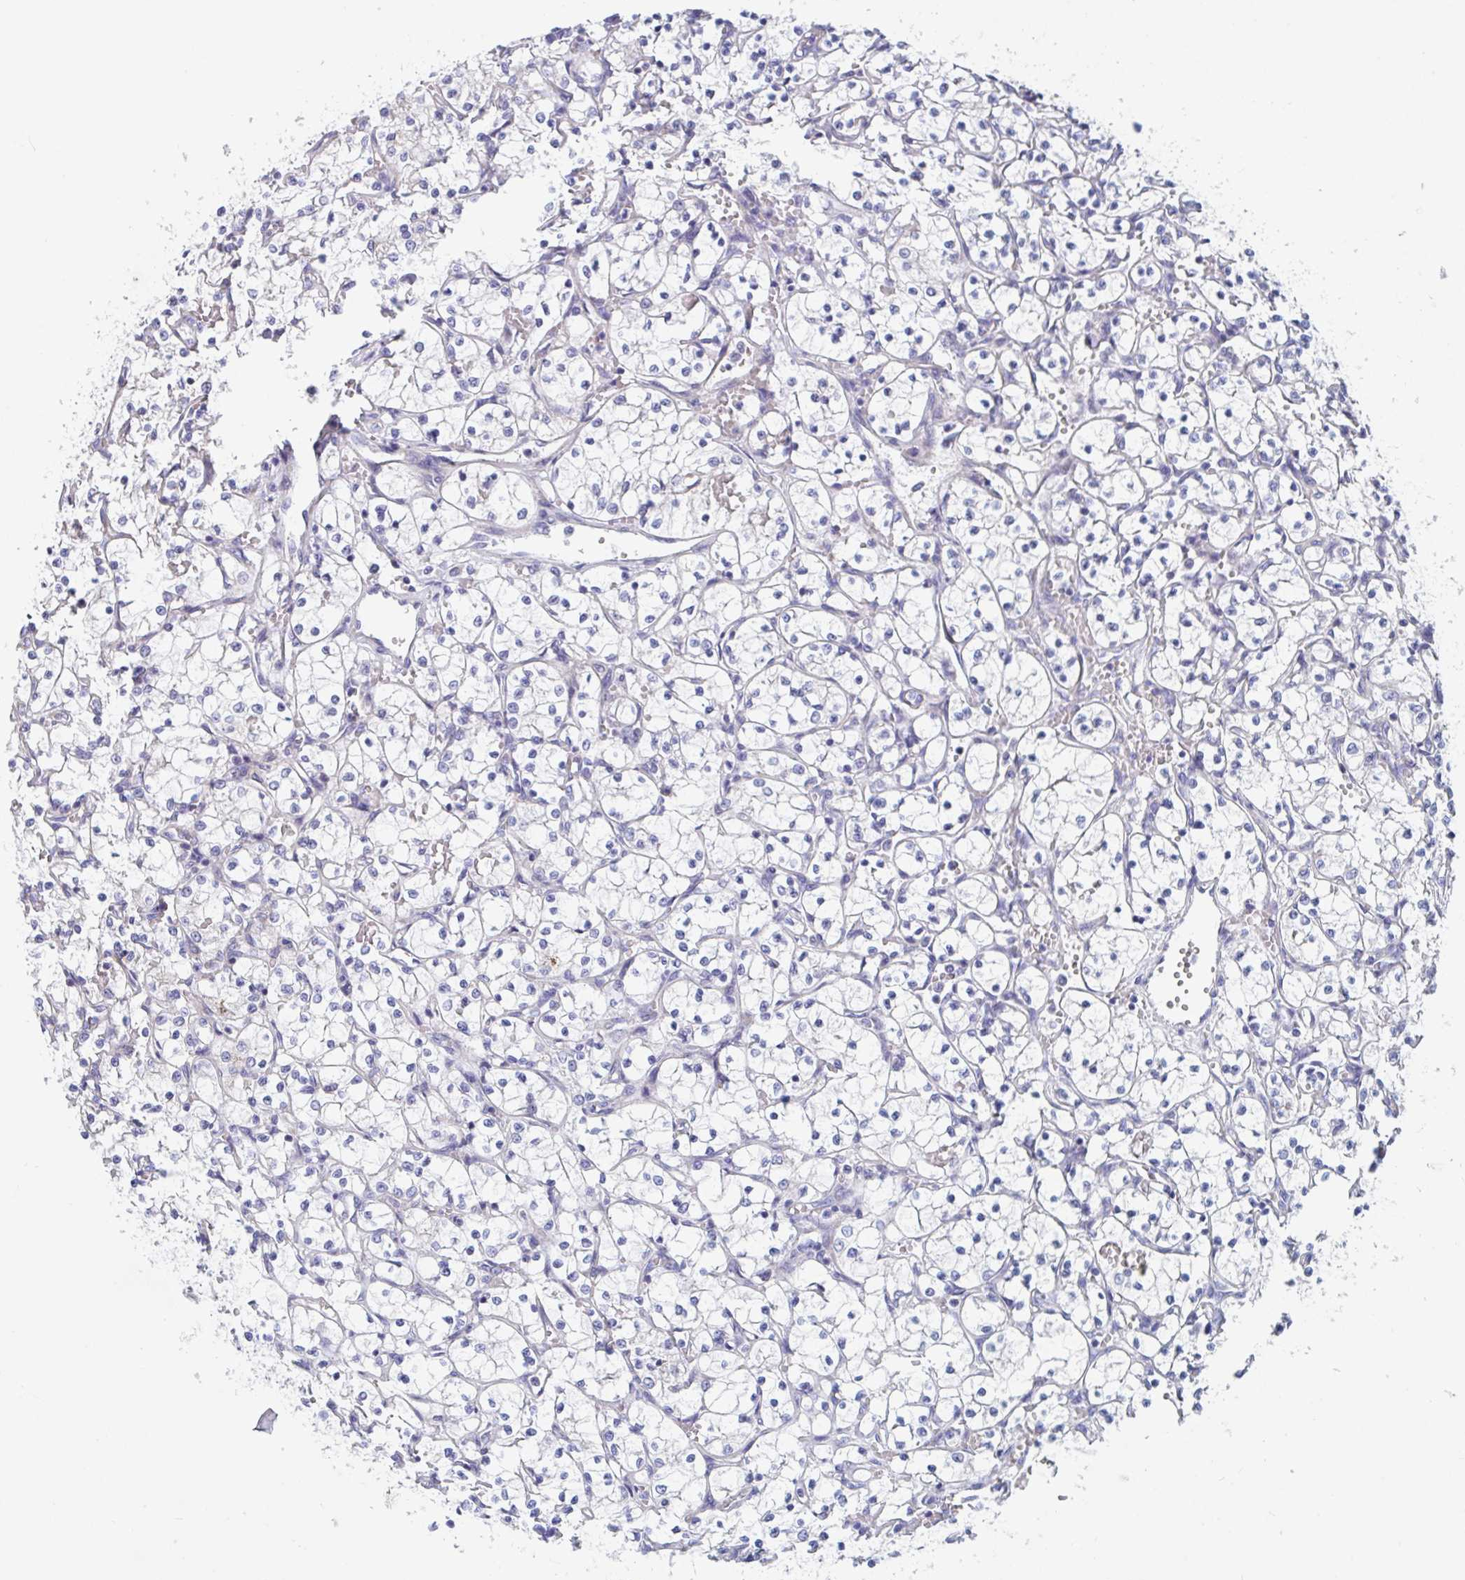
{"staining": {"intensity": "negative", "quantity": "none", "location": "none"}, "tissue": "renal cancer", "cell_type": "Tumor cells", "image_type": "cancer", "snomed": [{"axis": "morphology", "description": "Adenocarcinoma, NOS"}, {"axis": "topography", "description": "Kidney"}], "caption": "Immunohistochemistry (IHC) of renal cancer displays no positivity in tumor cells. (Stains: DAB (3,3'-diaminobenzidine) immunohistochemistry with hematoxylin counter stain, Microscopy: brightfield microscopy at high magnification).", "gene": "MRPL53", "patient": {"sex": "female", "age": 69}}